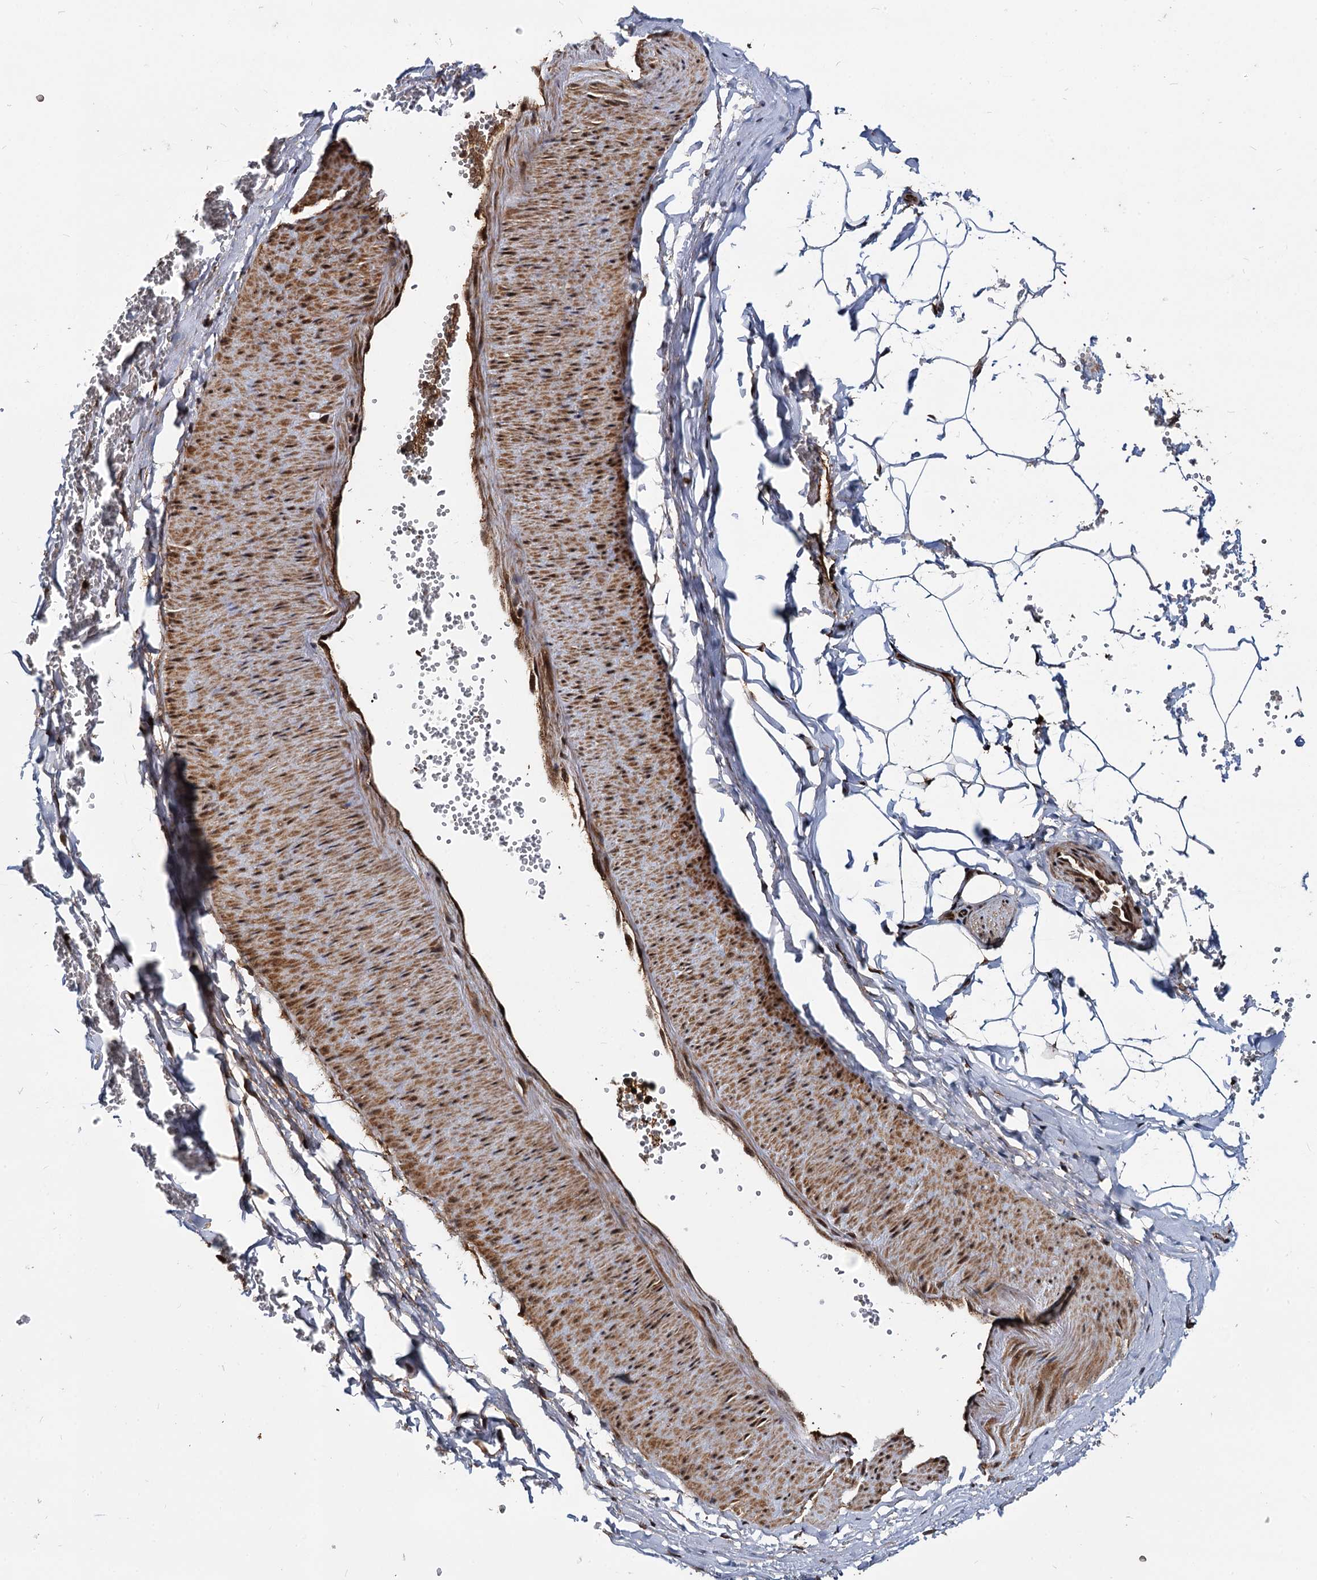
{"staining": {"intensity": "moderate", "quantity": ">75%", "location": "nuclear"}, "tissue": "adipose tissue", "cell_type": "Adipocytes", "image_type": "normal", "snomed": [{"axis": "morphology", "description": "Normal tissue, NOS"}, {"axis": "topography", "description": "Gallbladder"}, {"axis": "topography", "description": "Peripheral nerve tissue"}], "caption": "A medium amount of moderate nuclear expression is identified in about >75% of adipocytes in unremarkable adipose tissue. The staining is performed using DAB (3,3'-diaminobenzidine) brown chromogen to label protein expression. The nuclei are counter-stained blue using hematoxylin.", "gene": "CEP192", "patient": {"sex": "male", "age": 38}}